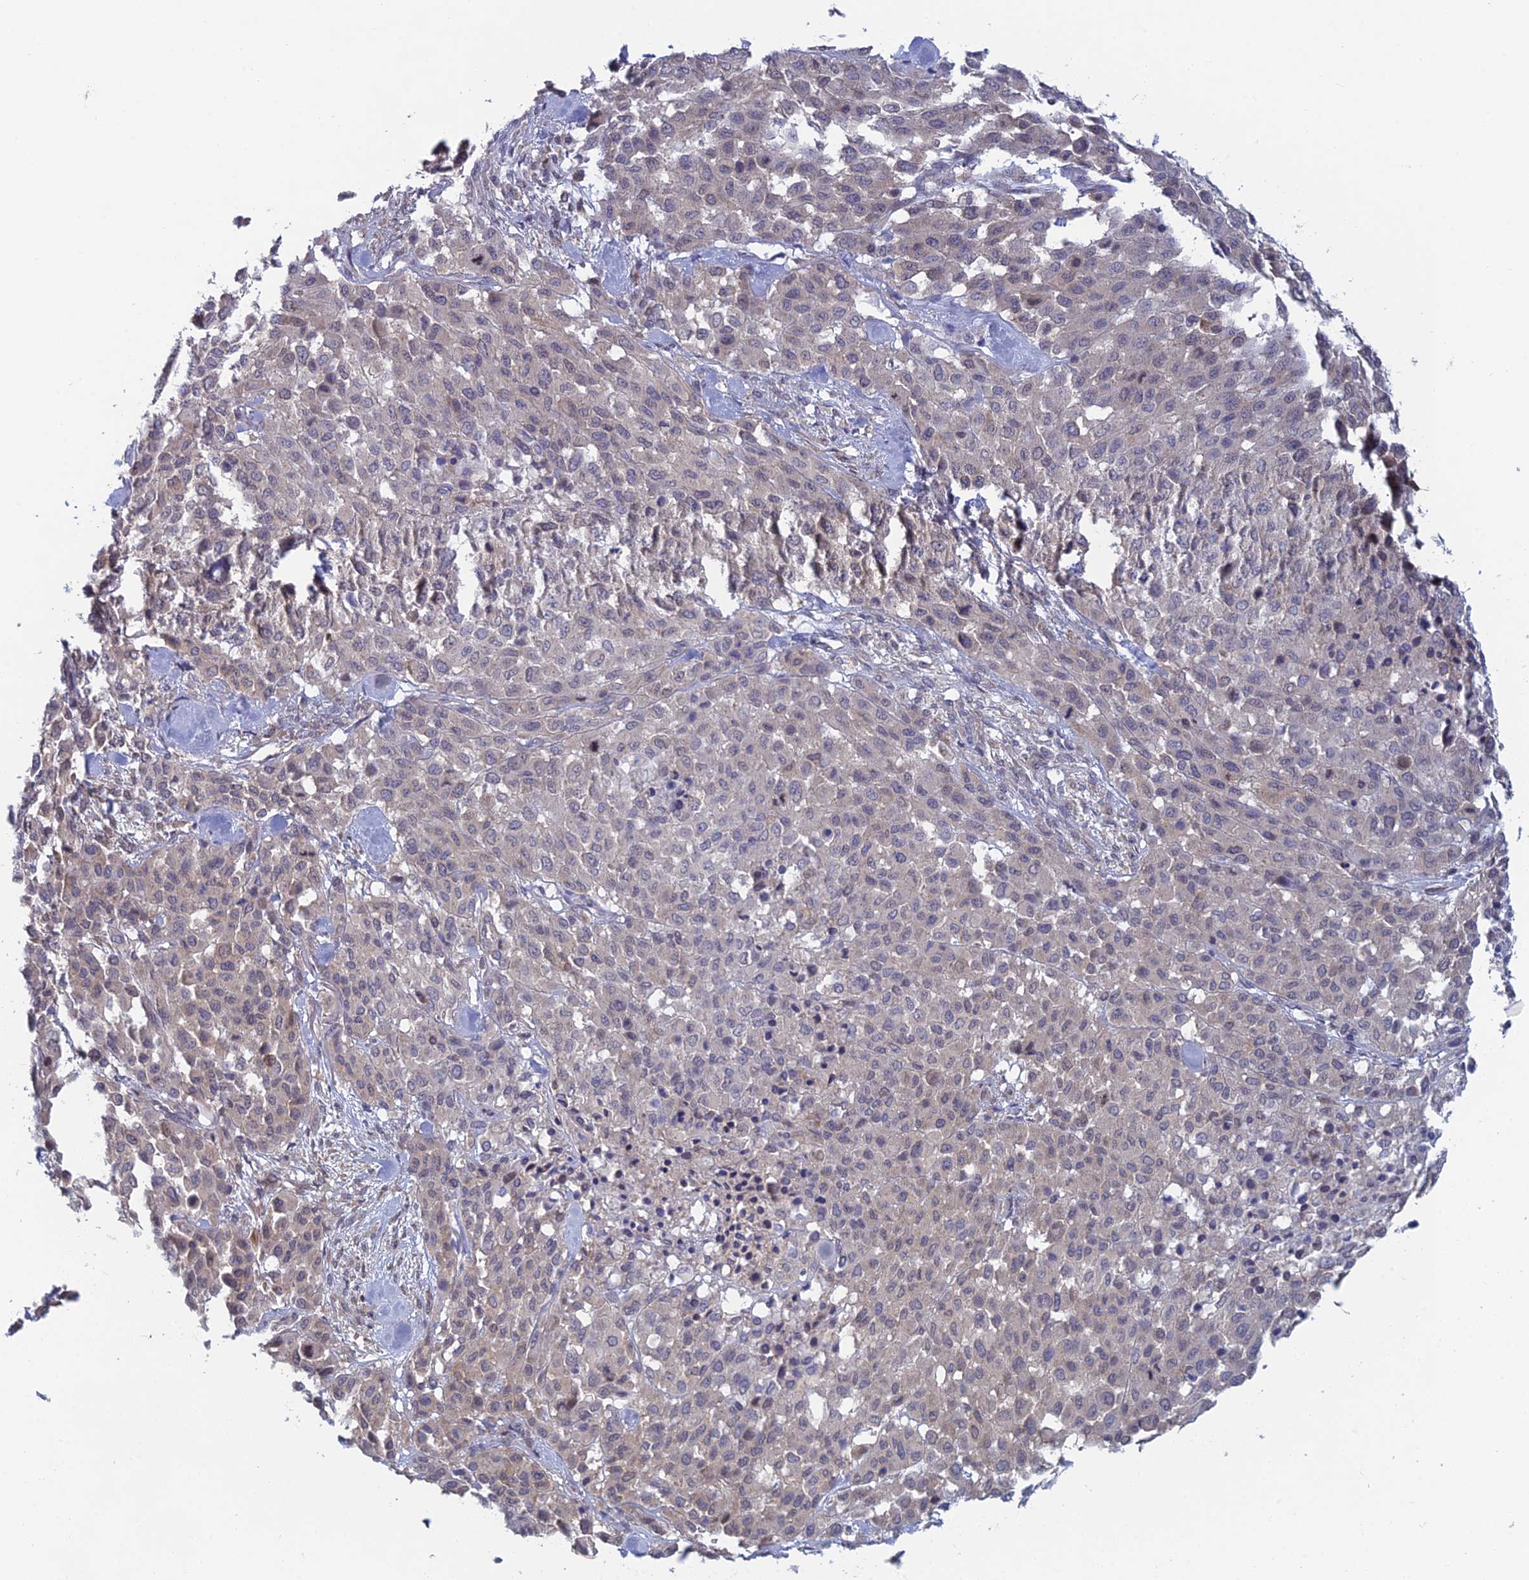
{"staining": {"intensity": "negative", "quantity": "none", "location": "none"}, "tissue": "melanoma", "cell_type": "Tumor cells", "image_type": "cancer", "snomed": [{"axis": "morphology", "description": "Malignant melanoma, Metastatic site"}, {"axis": "topography", "description": "Skin"}], "caption": "DAB (3,3'-diaminobenzidine) immunohistochemical staining of human malignant melanoma (metastatic site) demonstrates no significant positivity in tumor cells. (DAB immunohistochemistry visualized using brightfield microscopy, high magnification).", "gene": "SRA1", "patient": {"sex": "female", "age": 81}}